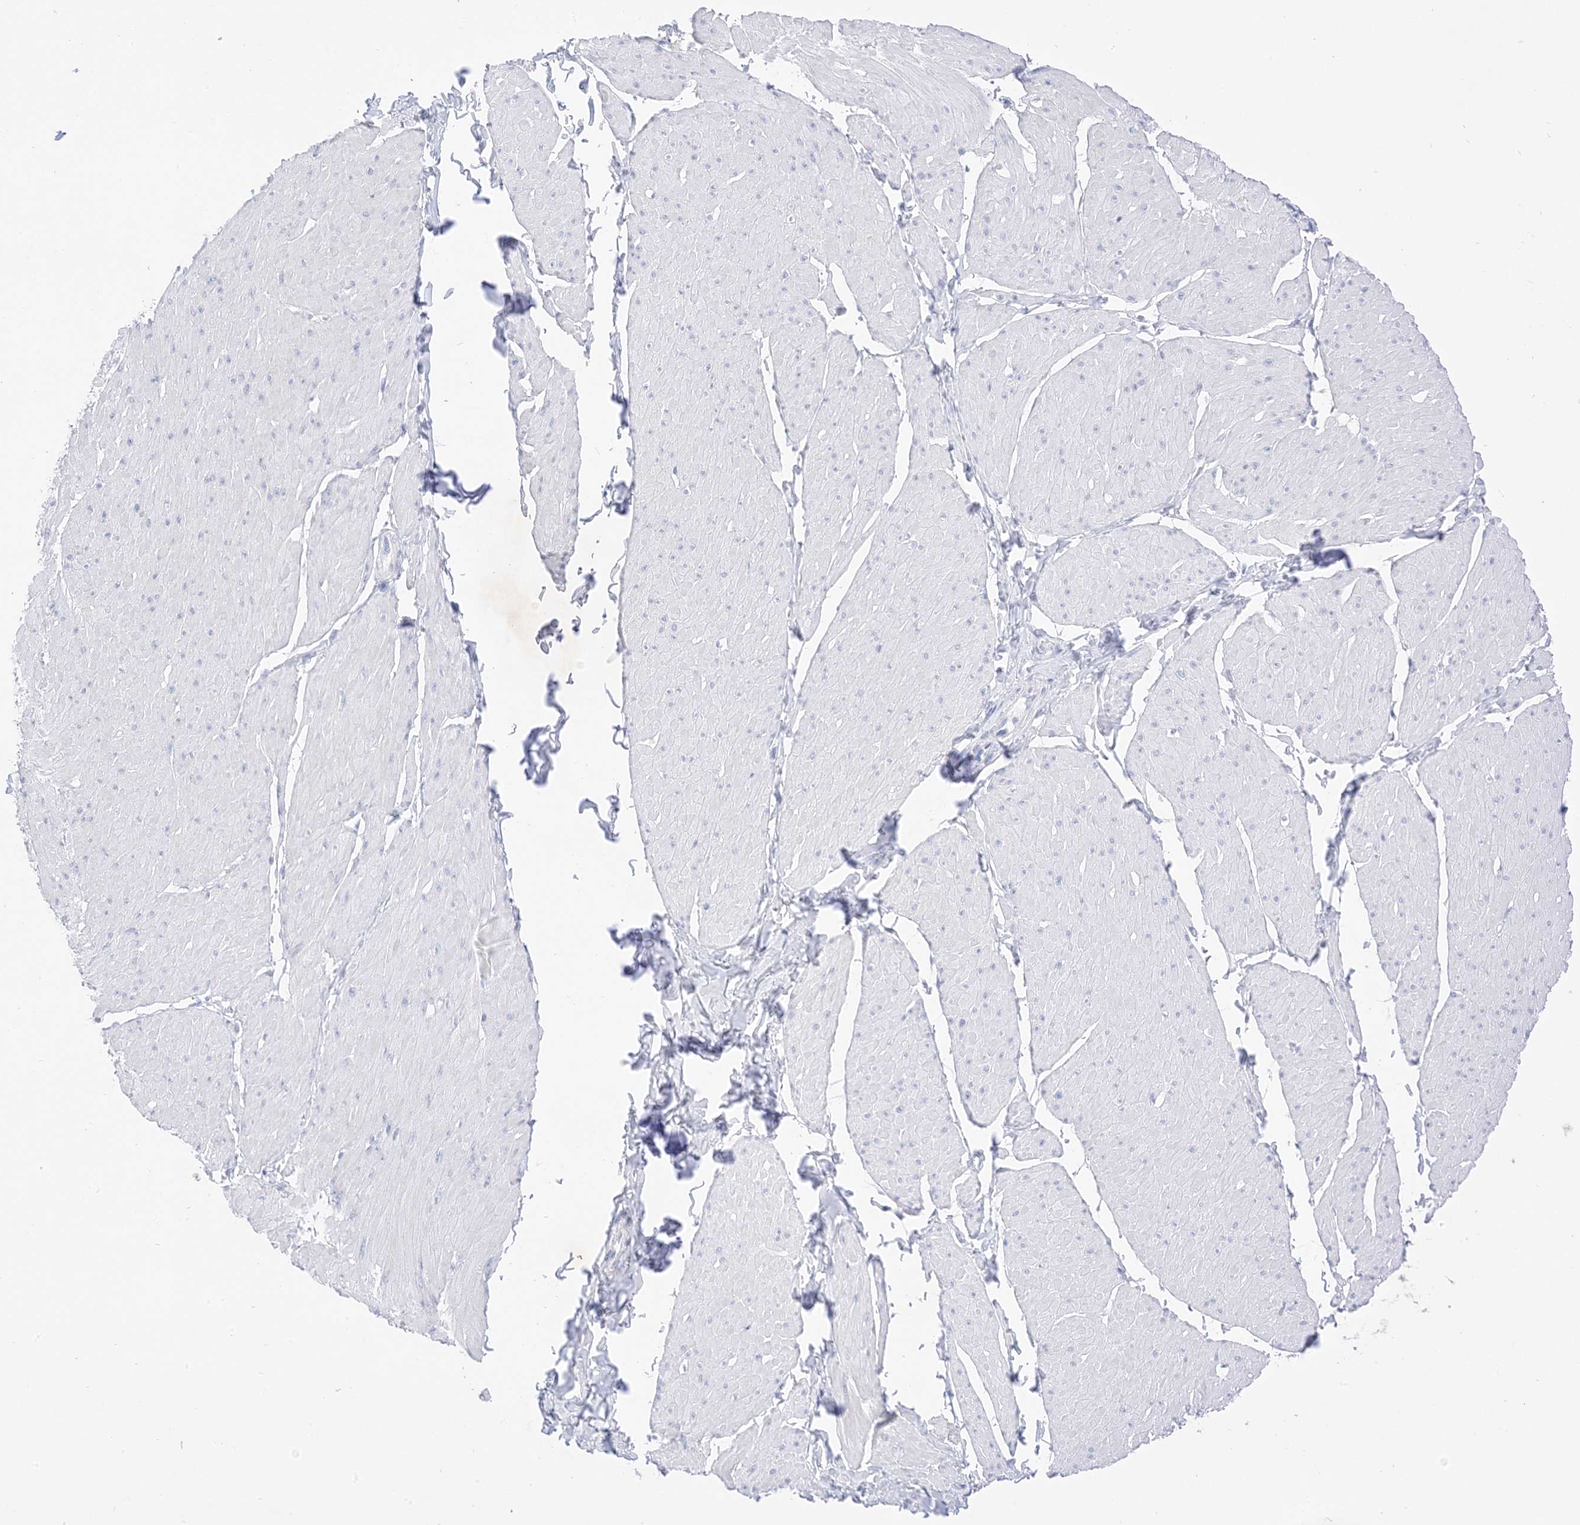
{"staining": {"intensity": "negative", "quantity": "none", "location": "none"}, "tissue": "smooth muscle", "cell_type": "Smooth muscle cells", "image_type": "normal", "snomed": [{"axis": "morphology", "description": "Urothelial carcinoma, High grade"}, {"axis": "topography", "description": "Urinary bladder"}], "caption": "Immunohistochemical staining of benign smooth muscle exhibits no significant staining in smooth muscle cells.", "gene": "MUC17", "patient": {"sex": "male", "age": 46}}